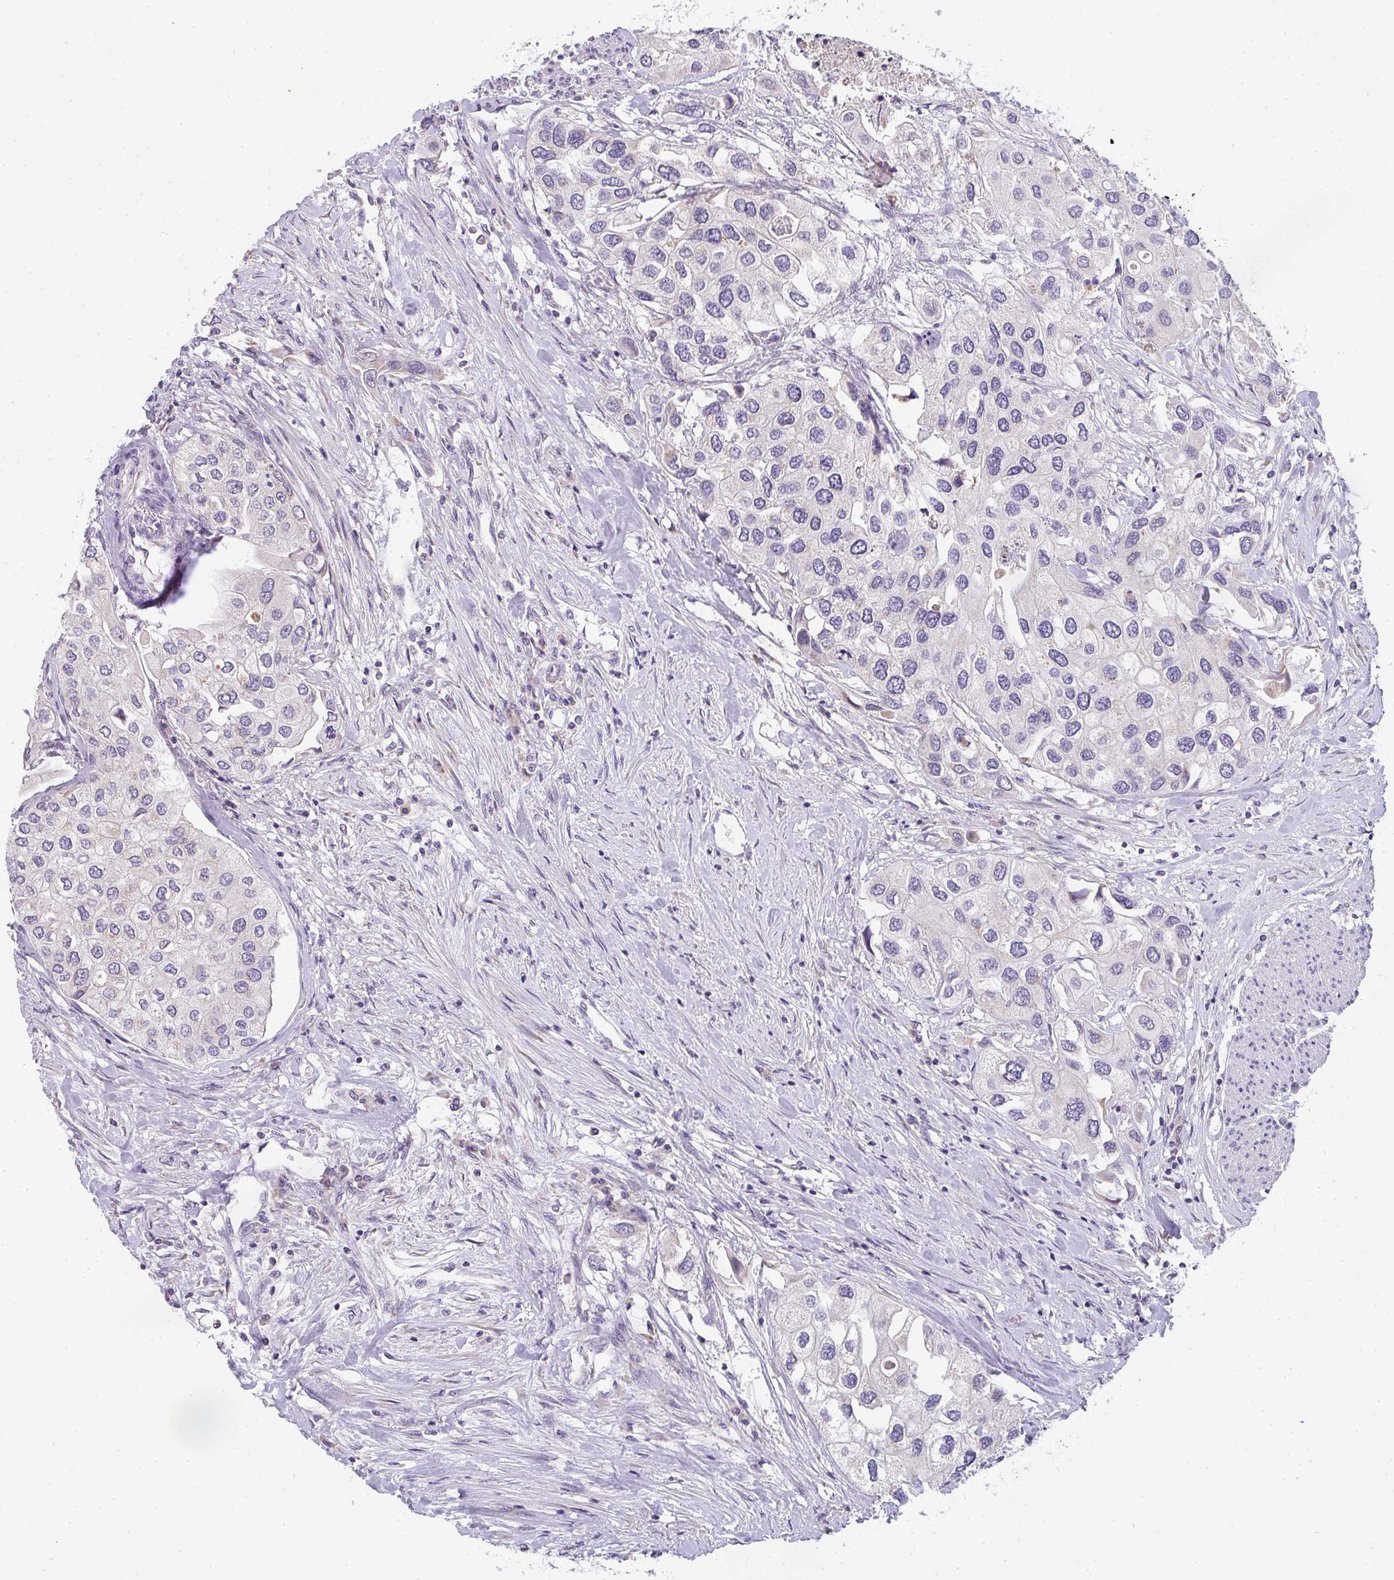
{"staining": {"intensity": "weak", "quantity": "<25%", "location": "cytoplasmic/membranous"}, "tissue": "urothelial cancer", "cell_type": "Tumor cells", "image_type": "cancer", "snomed": [{"axis": "morphology", "description": "Urothelial carcinoma, High grade"}, {"axis": "topography", "description": "Urinary bladder"}], "caption": "Urothelial cancer stained for a protein using IHC displays no expression tumor cells.", "gene": "CACNA1S", "patient": {"sex": "male", "age": 64}}